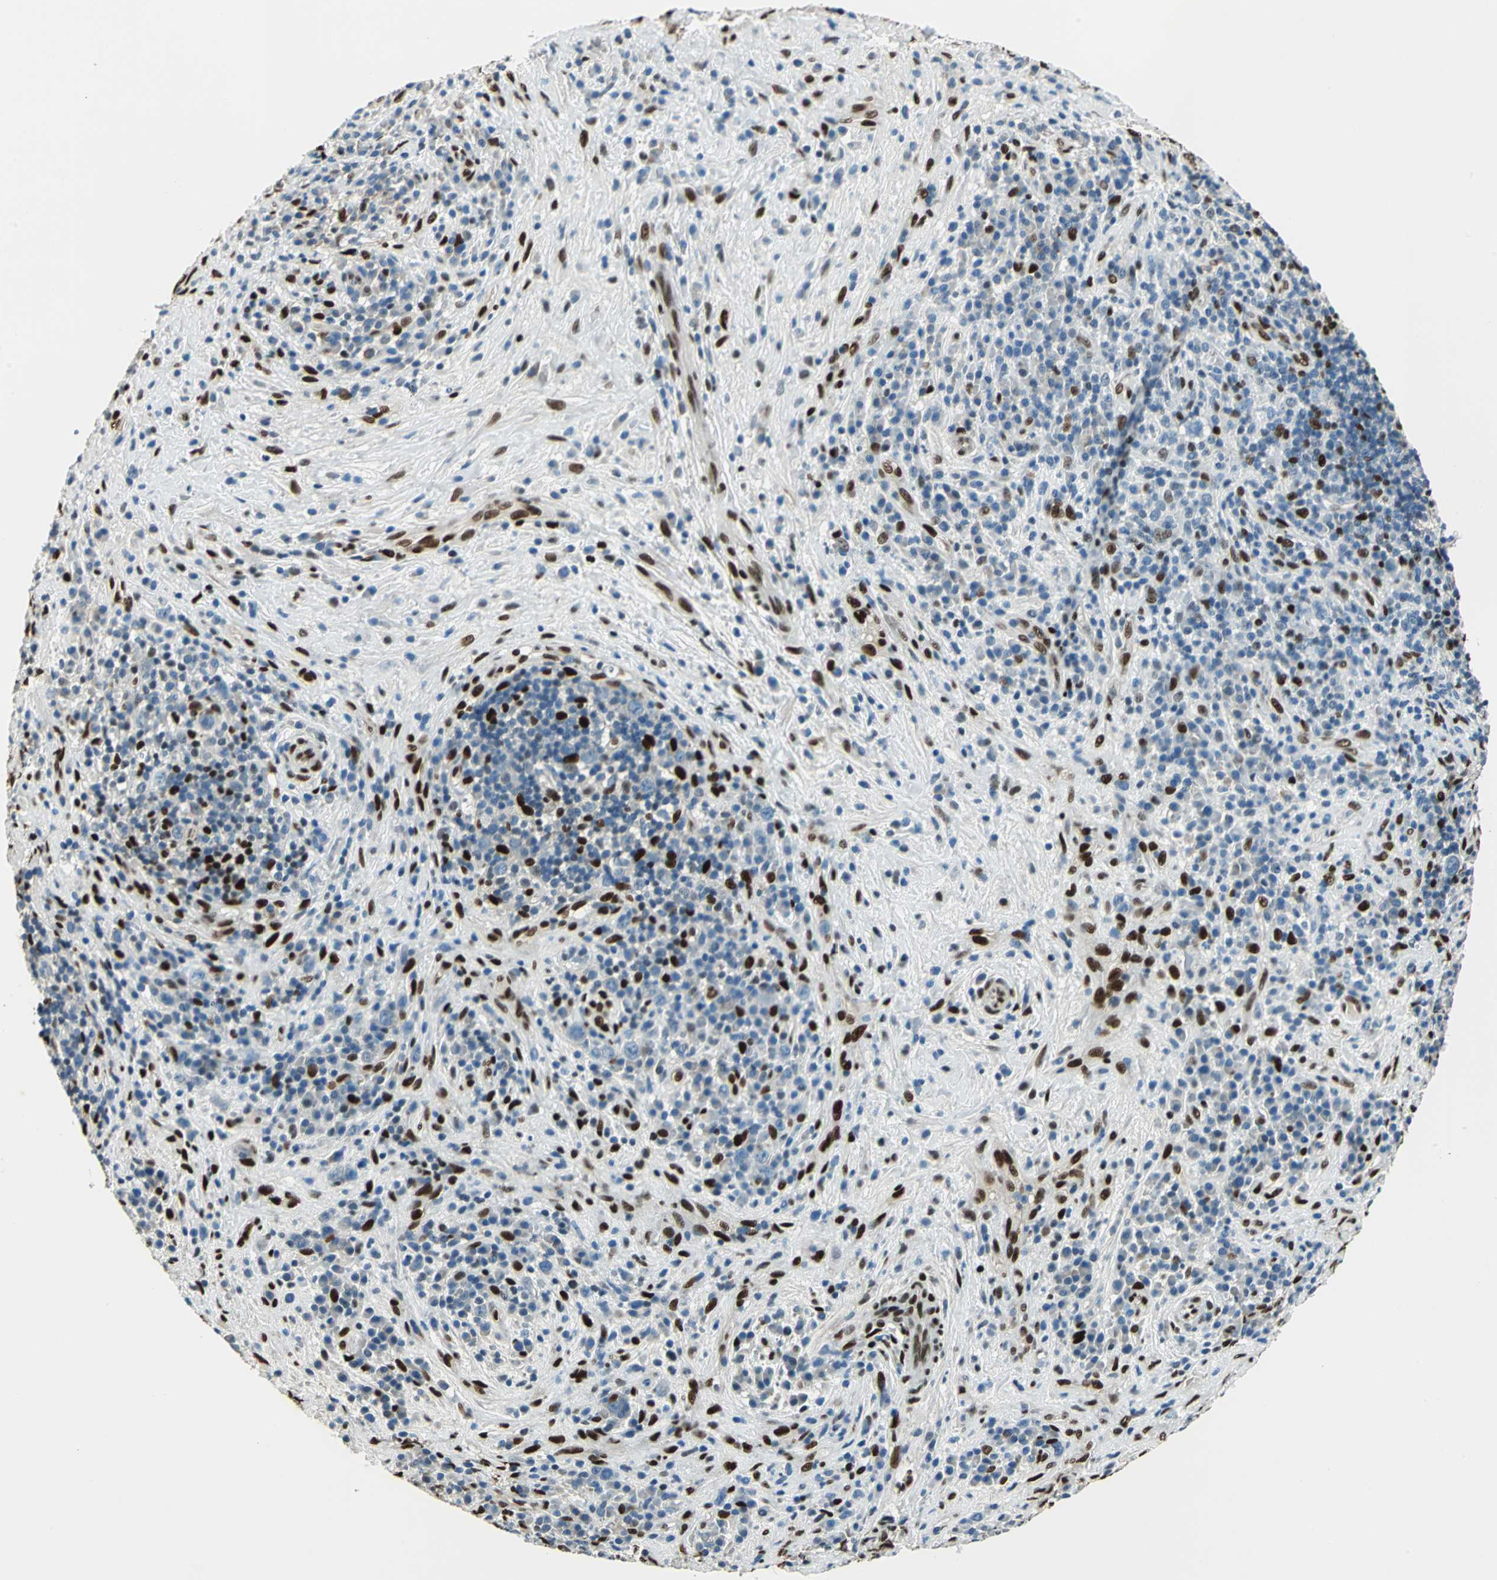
{"staining": {"intensity": "strong", "quantity": "<25%", "location": "nuclear"}, "tissue": "lymphoma", "cell_type": "Tumor cells", "image_type": "cancer", "snomed": [{"axis": "morphology", "description": "Hodgkin's disease, NOS"}, {"axis": "topography", "description": "Lymph node"}], "caption": "Hodgkin's disease stained with a protein marker demonstrates strong staining in tumor cells.", "gene": "NFIA", "patient": {"sex": "female", "age": 25}}